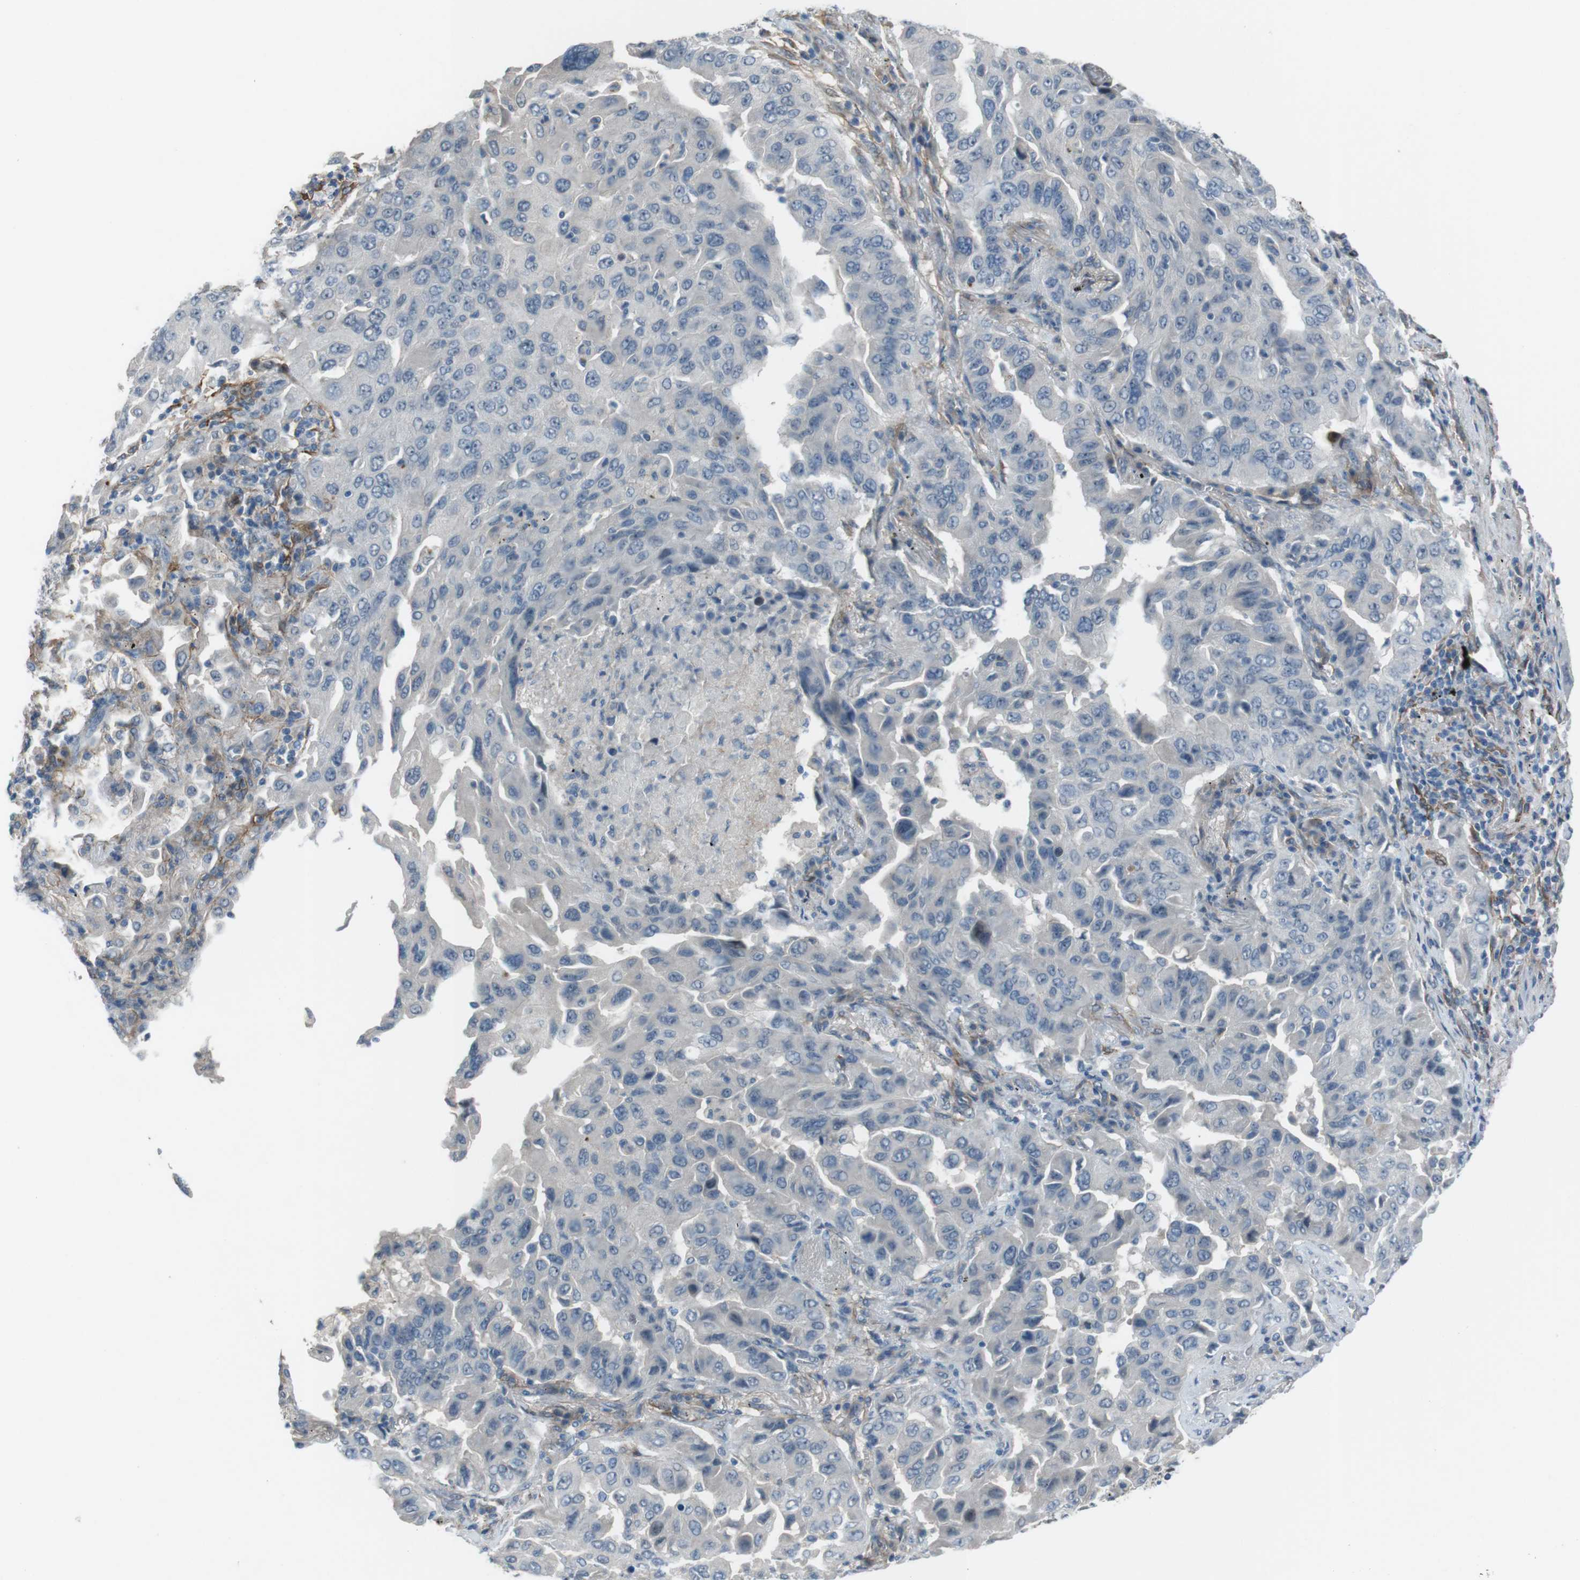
{"staining": {"intensity": "negative", "quantity": "none", "location": "none"}, "tissue": "lung cancer", "cell_type": "Tumor cells", "image_type": "cancer", "snomed": [{"axis": "morphology", "description": "Adenocarcinoma, NOS"}, {"axis": "topography", "description": "Lung"}], "caption": "Immunohistochemical staining of human lung adenocarcinoma displays no significant staining in tumor cells.", "gene": "ANK2", "patient": {"sex": "female", "age": 65}}